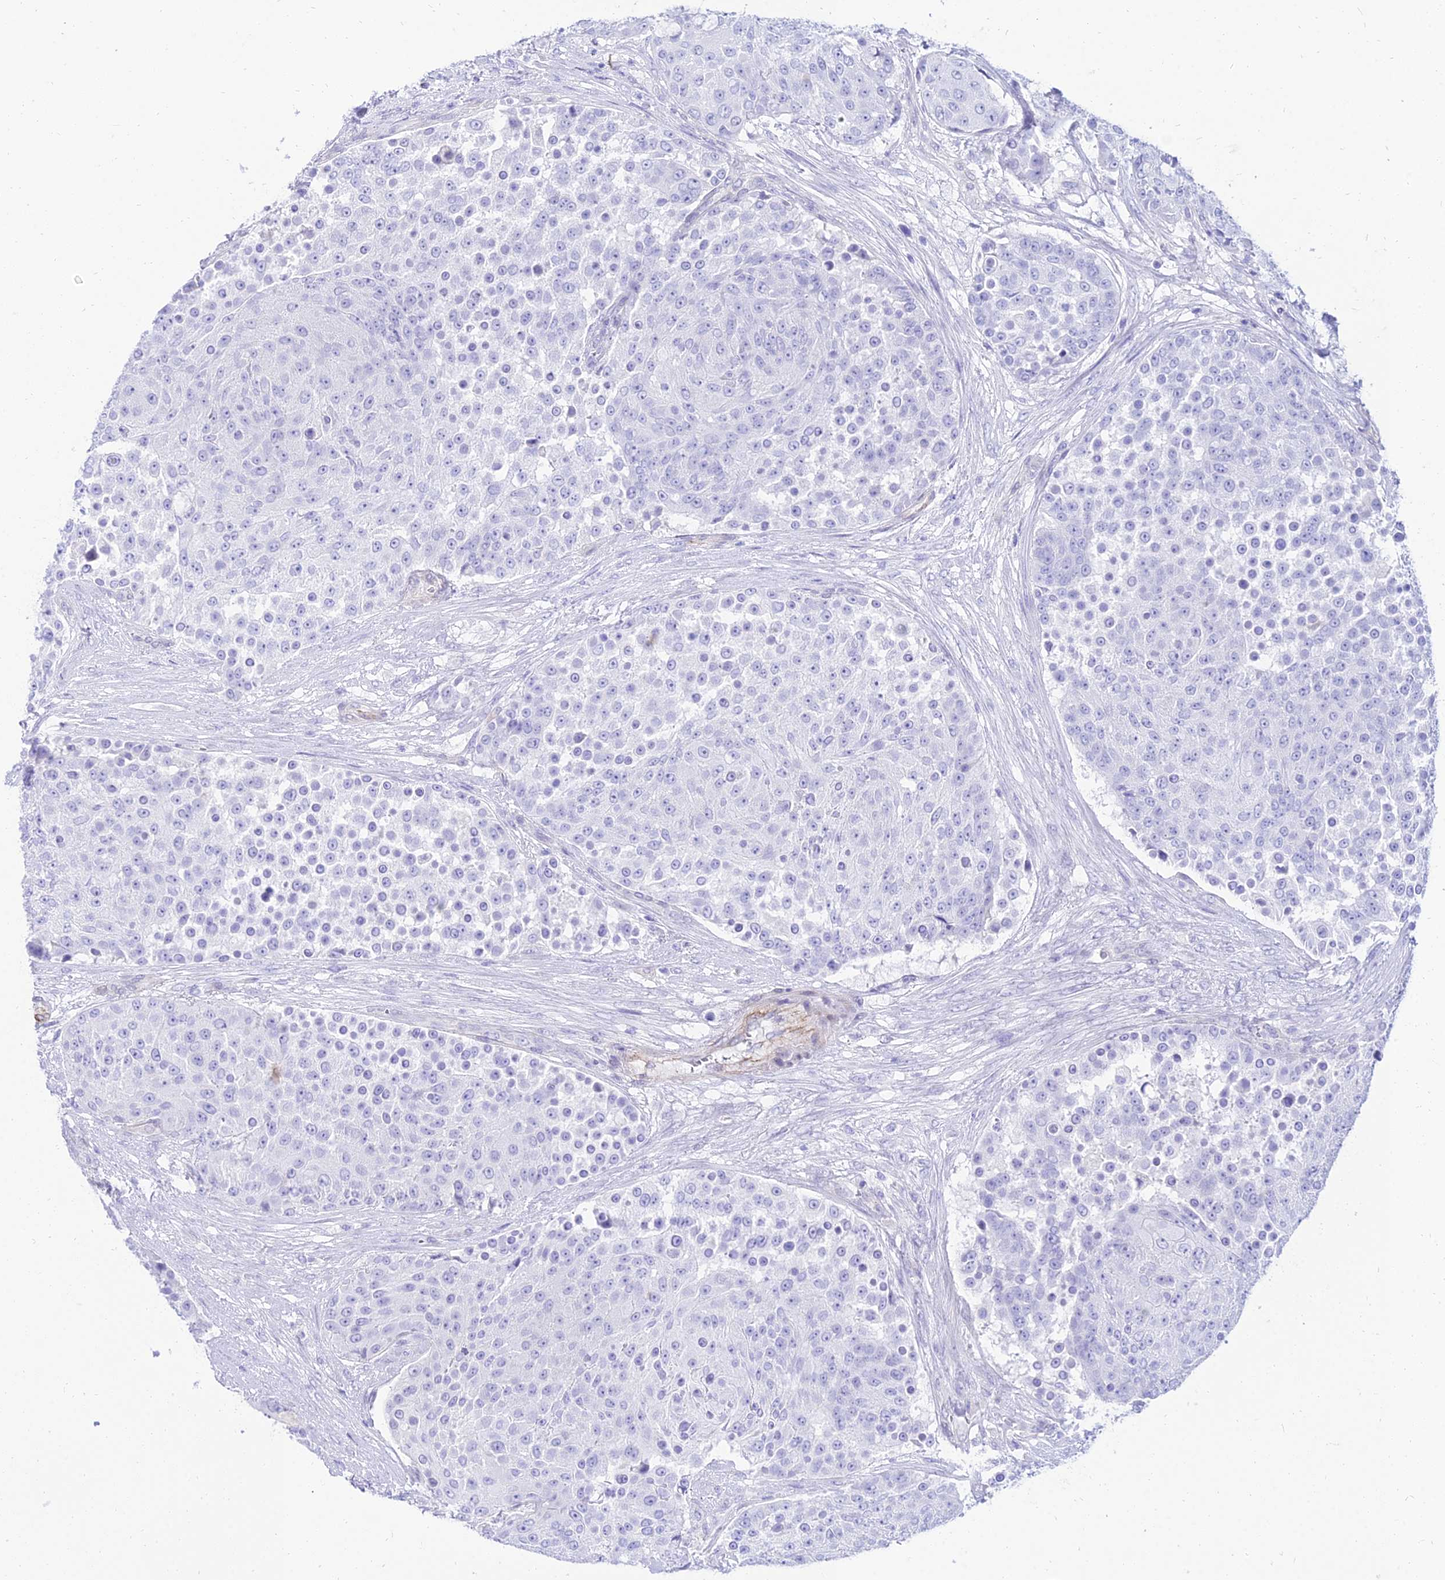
{"staining": {"intensity": "negative", "quantity": "none", "location": "none"}, "tissue": "urothelial cancer", "cell_type": "Tumor cells", "image_type": "cancer", "snomed": [{"axis": "morphology", "description": "Urothelial carcinoma, High grade"}, {"axis": "topography", "description": "Urinary bladder"}], "caption": "An immunohistochemistry micrograph of urothelial cancer is shown. There is no staining in tumor cells of urothelial cancer.", "gene": "TAC3", "patient": {"sex": "female", "age": 63}}